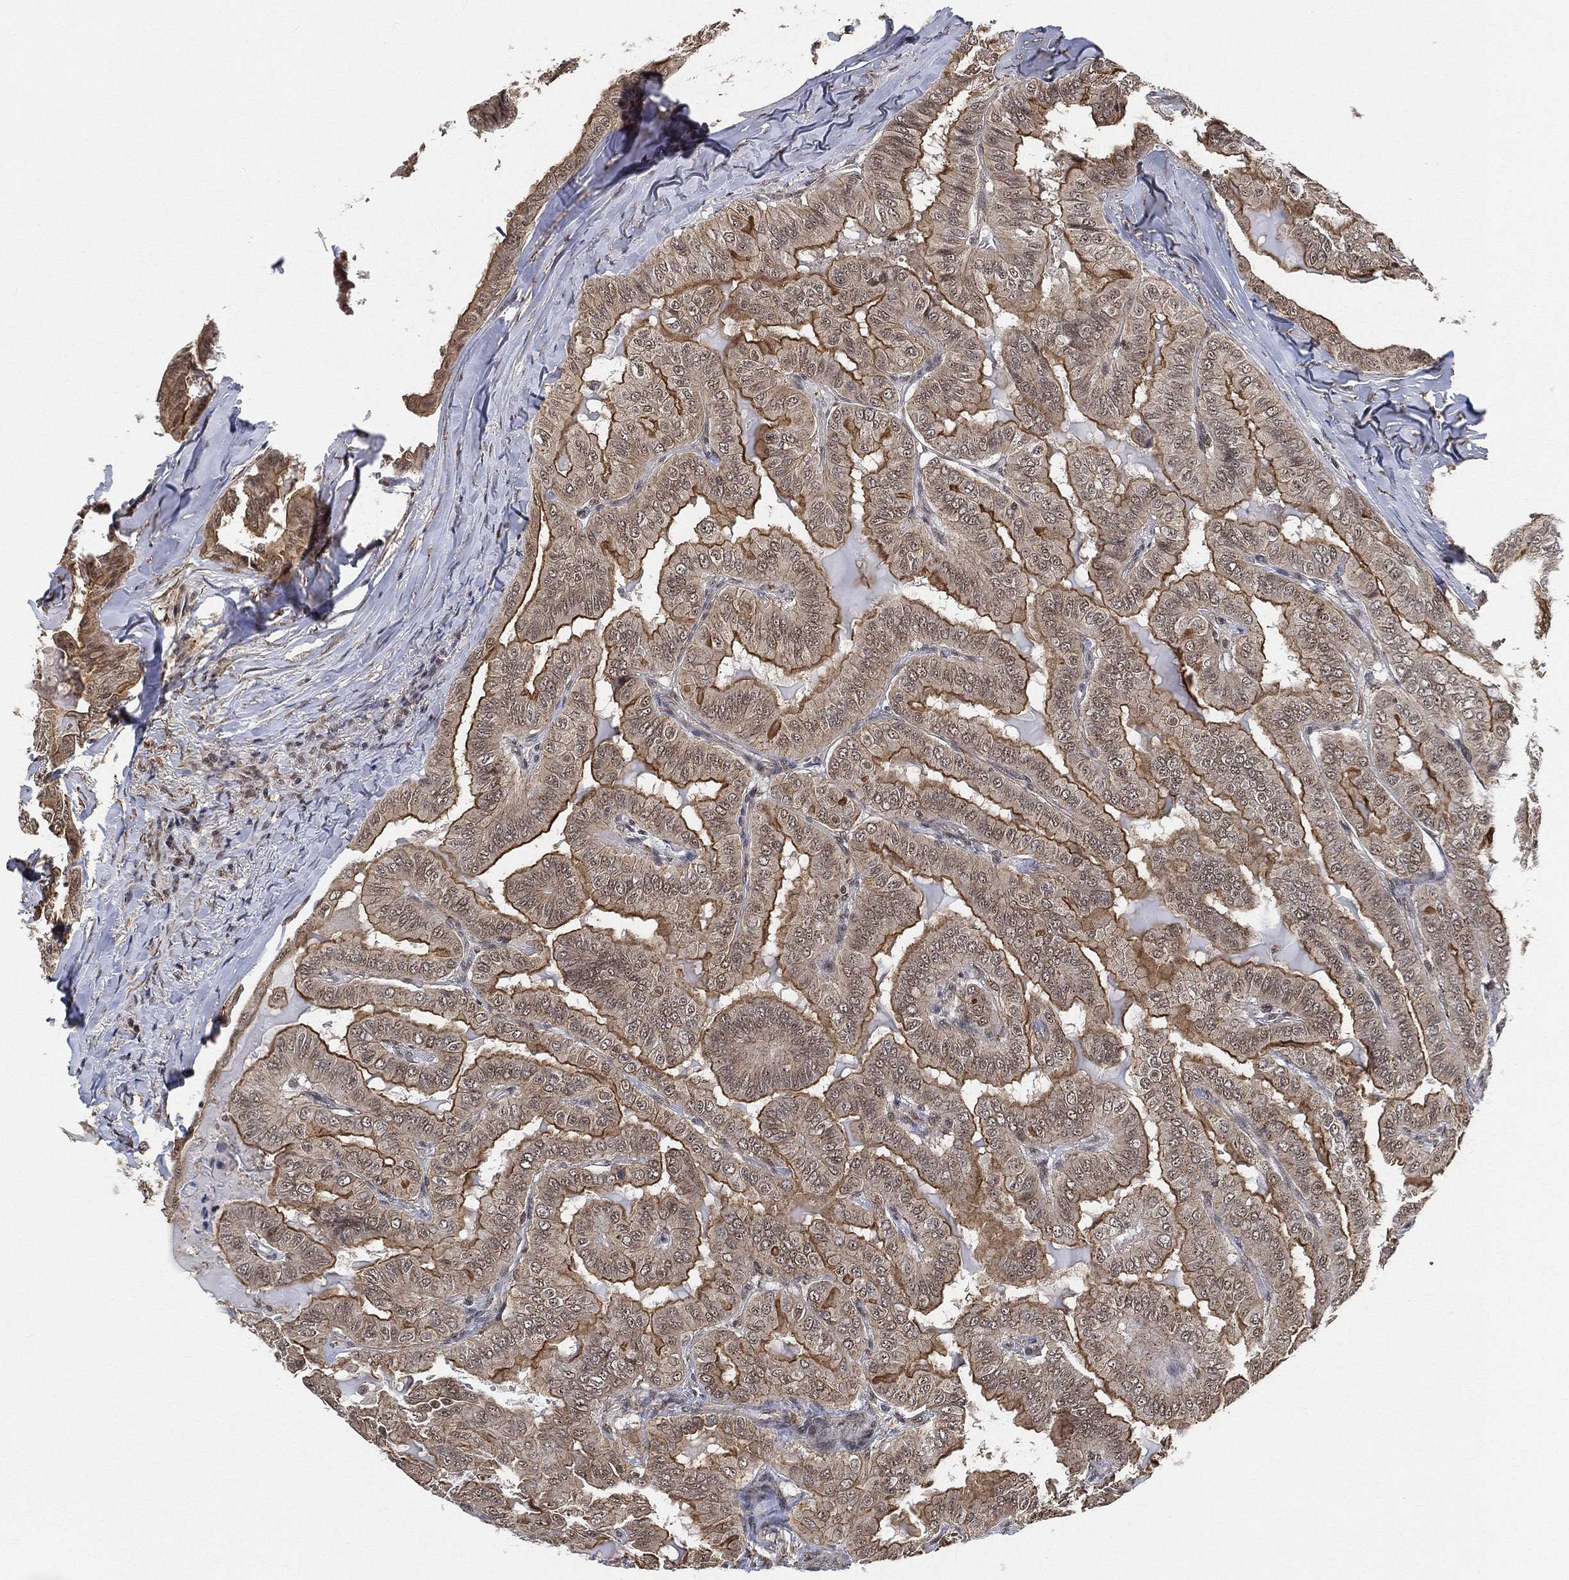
{"staining": {"intensity": "strong", "quantity": ">75%", "location": "cytoplasmic/membranous"}, "tissue": "thyroid cancer", "cell_type": "Tumor cells", "image_type": "cancer", "snomed": [{"axis": "morphology", "description": "Papillary adenocarcinoma, NOS"}, {"axis": "topography", "description": "Thyroid gland"}], "caption": "Protein staining by immunohistochemistry (IHC) reveals strong cytoplasmic/membranous positivity in about >75% of tumor cells in thyroid cancer (papillary adenocarcinoma).", "gene": "RSRC2", "patient": {"sex": "female", "age": 68}}